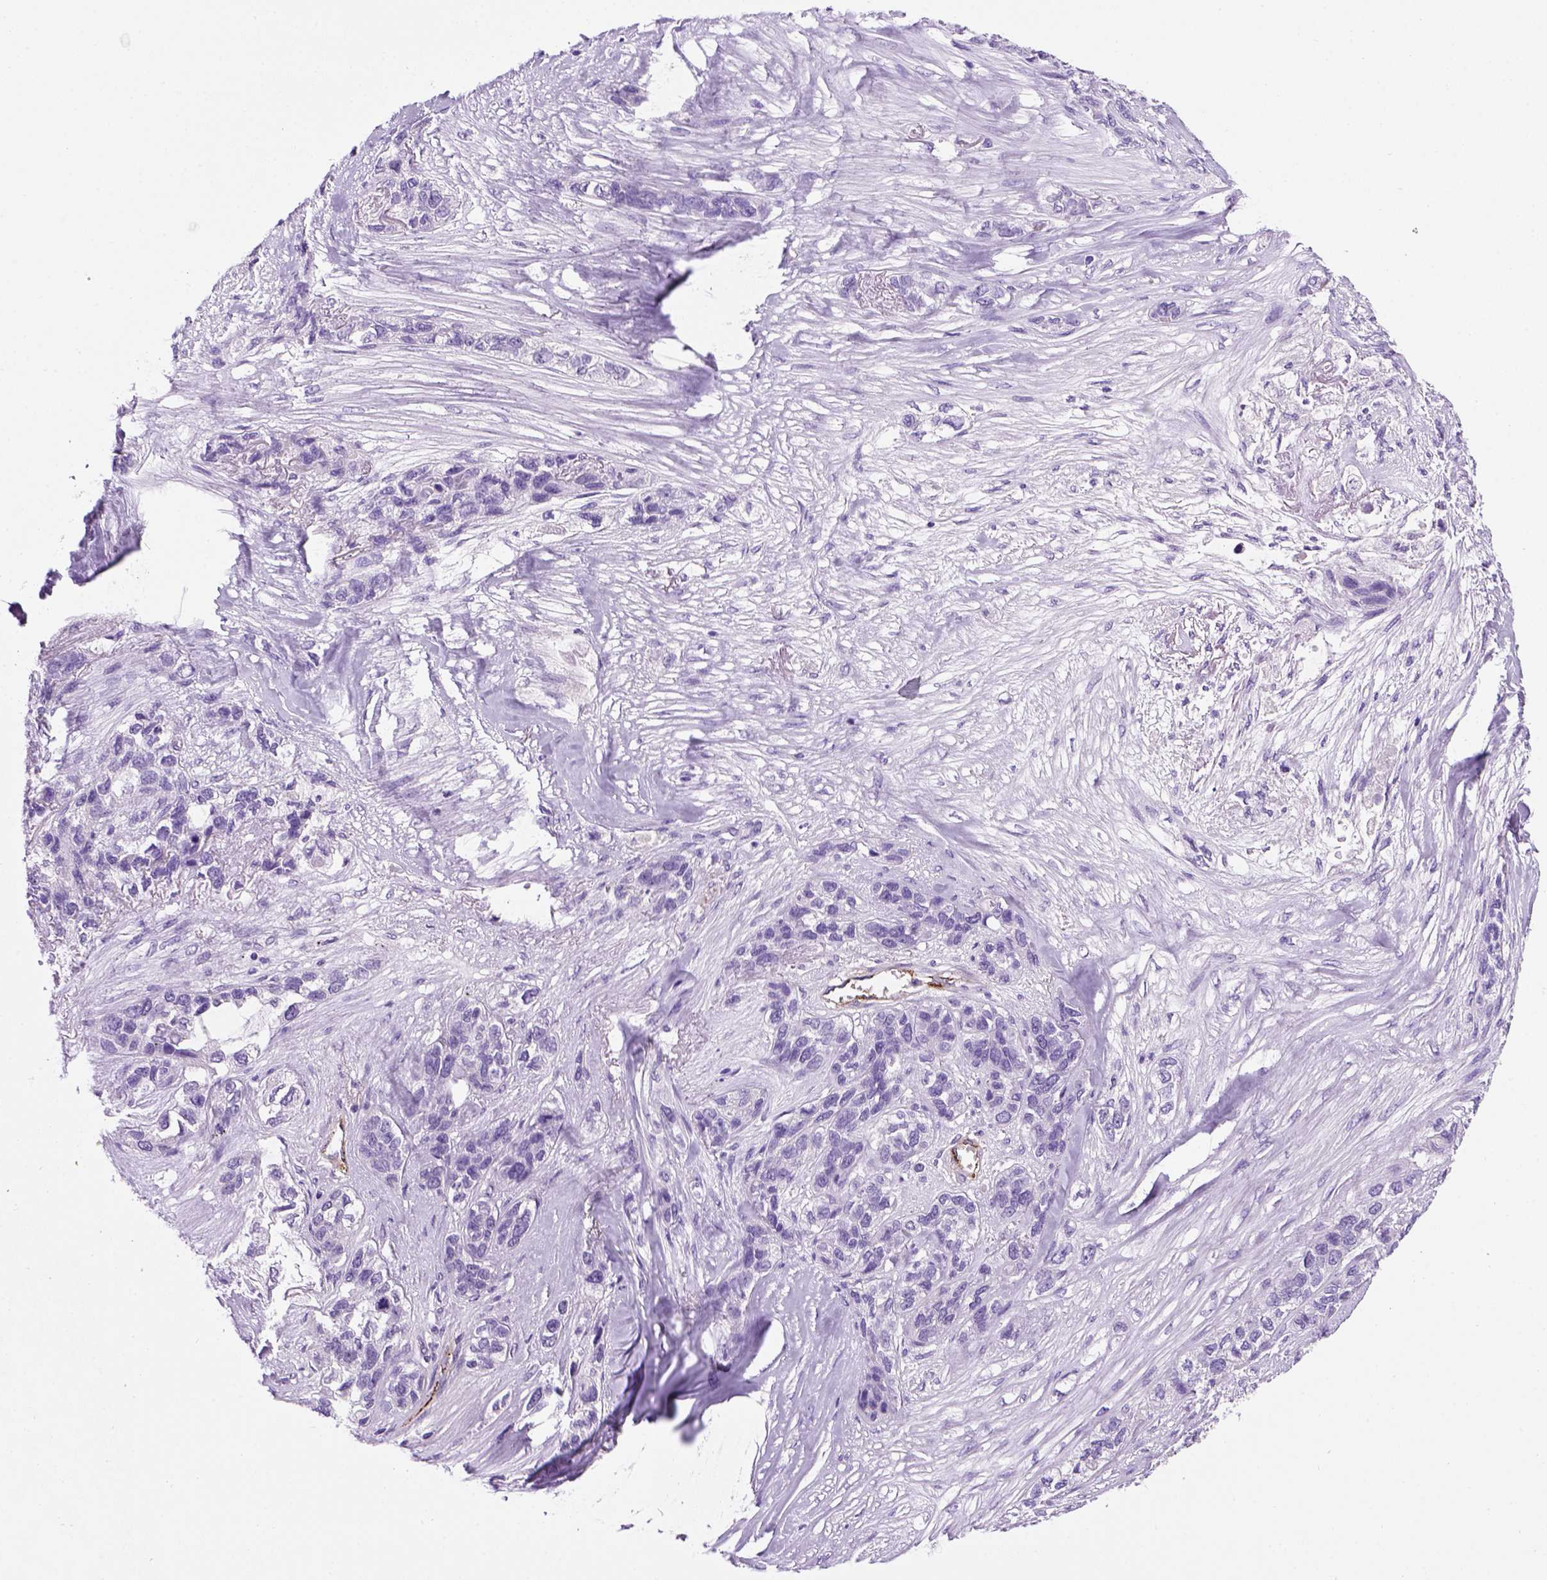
{"staining": {"intensity": "negative", "quantity": "none", "location": "none"}, "tissue": "lung cancer", "cell_type": "Tumor cells", "image_type": "cancer", "snomed": [{"axis": "morphology", "description": "Squamous cell carcinoma, NOS"}, {"axis": "topography", "description": "Lung"}], "caption": "A high-resolution image shows immunohistochemistry staining of lung squamous cell carcinoma, which reveals no significant positivity in tumor cells.", "gene": "VWF", "patient": {"sex": "female", "age": 70}}